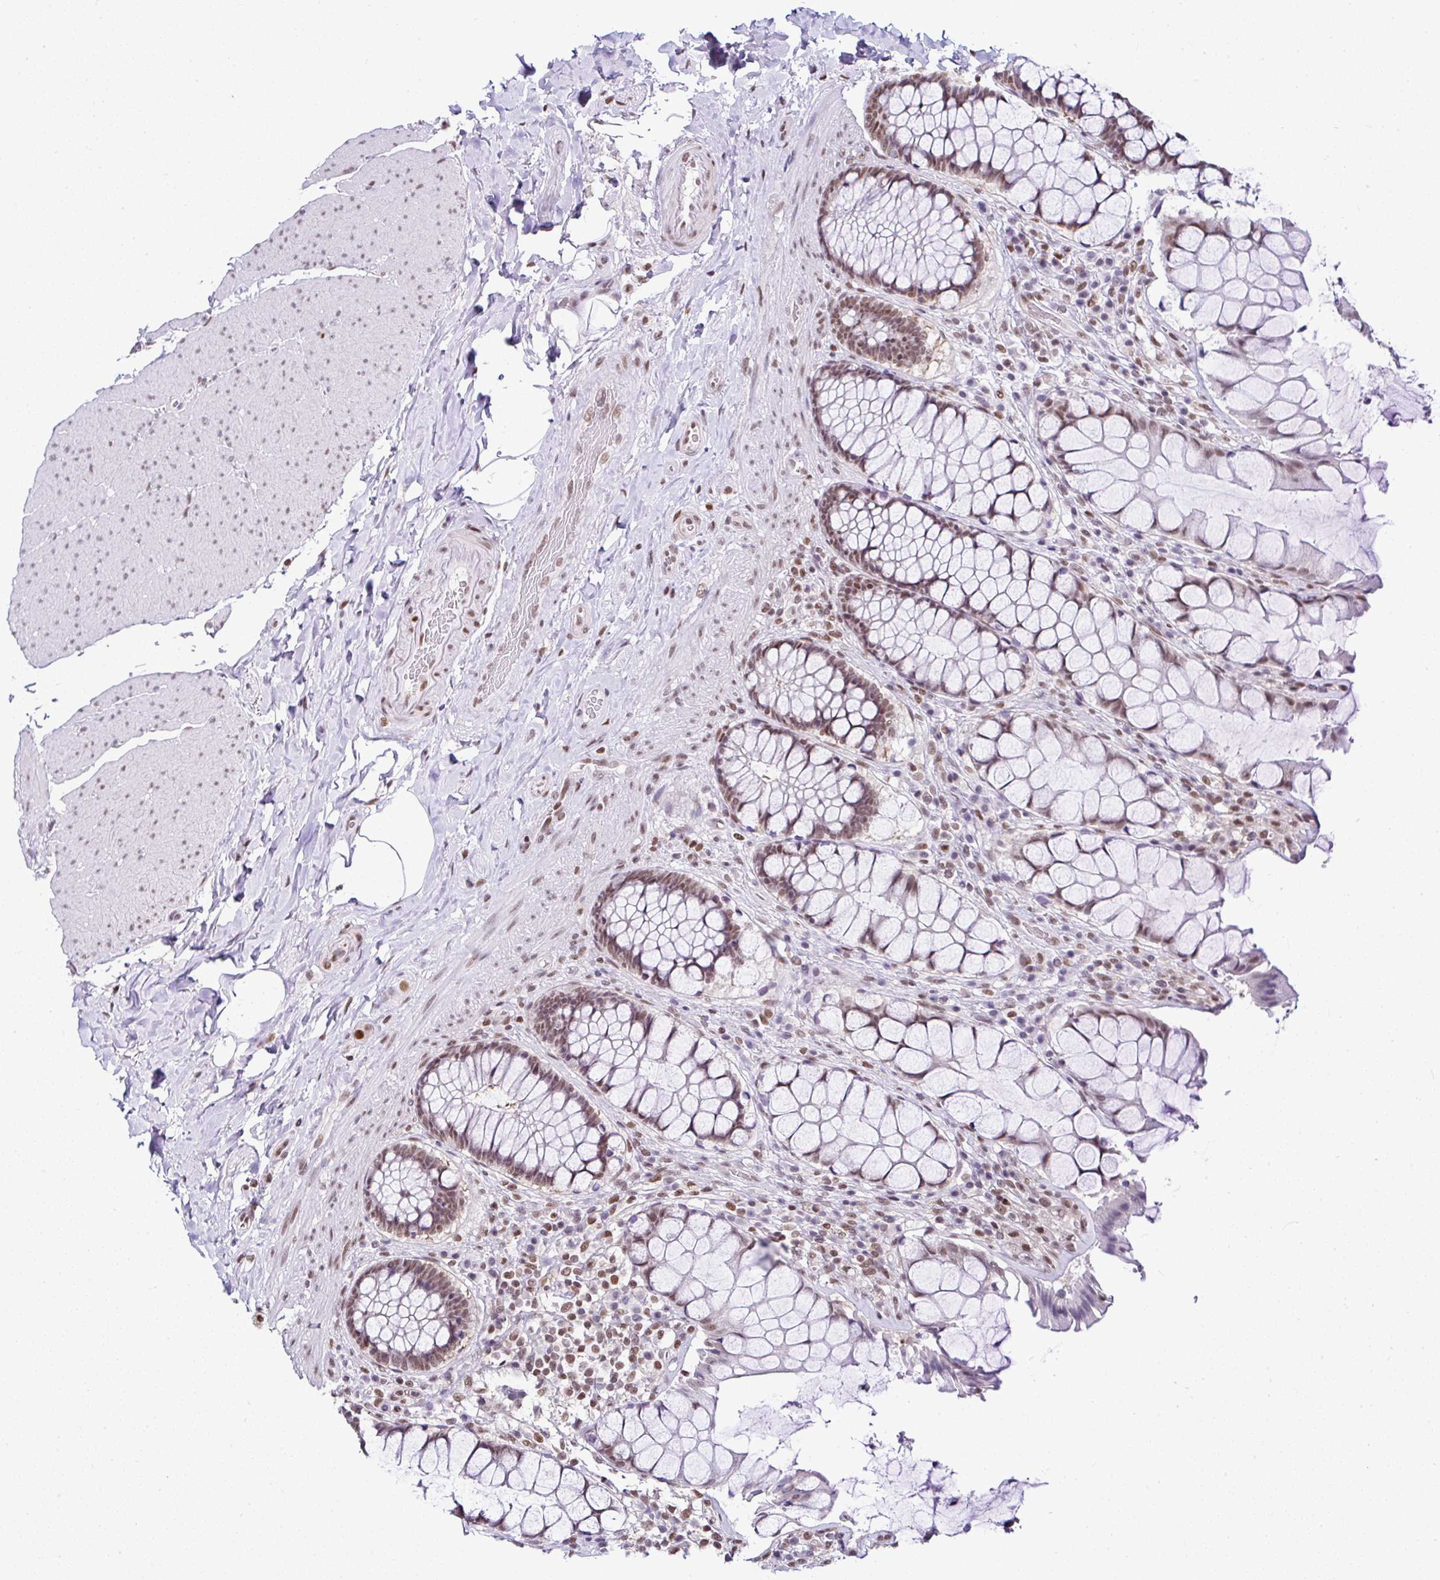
{"staining": {"intensity": "moderate", "quantity": ">75%", "location": "nuclear"}, "tissue": "rectum", "cell_type": "Glandular cells", "image_type": "normal", "snomed": [{"axis": "morphology", "description": "Normal tissue, NOS"}, {"axis": "topography", "description": "Rectum"}], "caption": "Protein expression analysis of benign rectum reveals moderate nuclear expression in about >75% of glandular cells. (brown staining indicates protein expression, while blue staining denotes nuclei).", "gene": "DR1", "patient": {"sex": "female", "age": 58}}